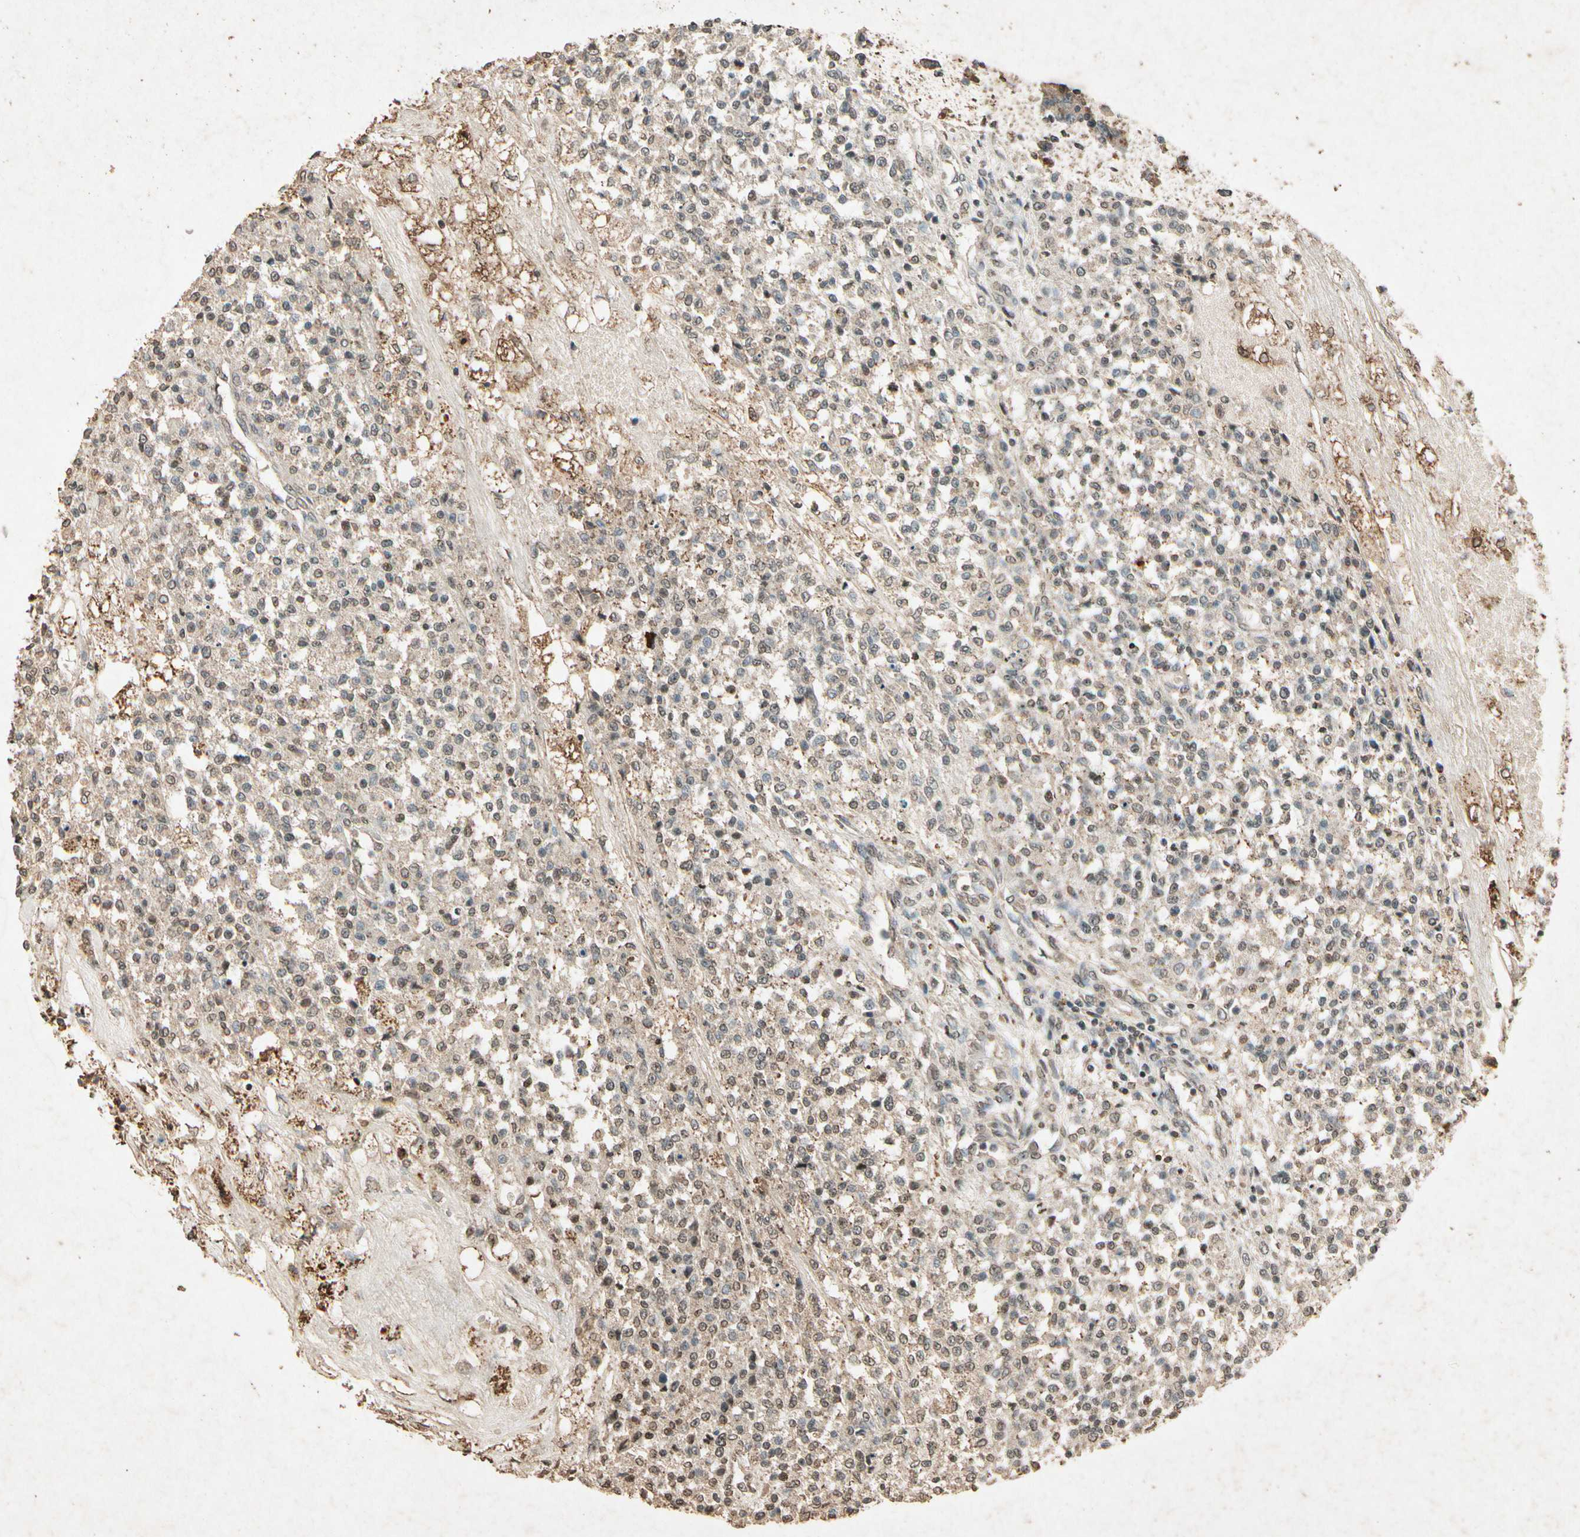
{"staining": {"intensity": "moderate", "quantity": ">75%", "location": "cytoplasmic/membranous"}, "tissue": "testis cancer", "cell_type": "Tumor cells", "image_type": "cancer", "snomed": [{"axis": "morphology", "description": "Seminoma, NOS"}, {"axis": "topography", "description": "Testis"}], "caption": "Immunohistochemical staining of human testis cancer (seminoma) reveals moderate cytoplasmic/membranous protein expression in approximately >75% of tumor cells.", "gene": "GC", "patient": {"sex": "male", "age": 59}}